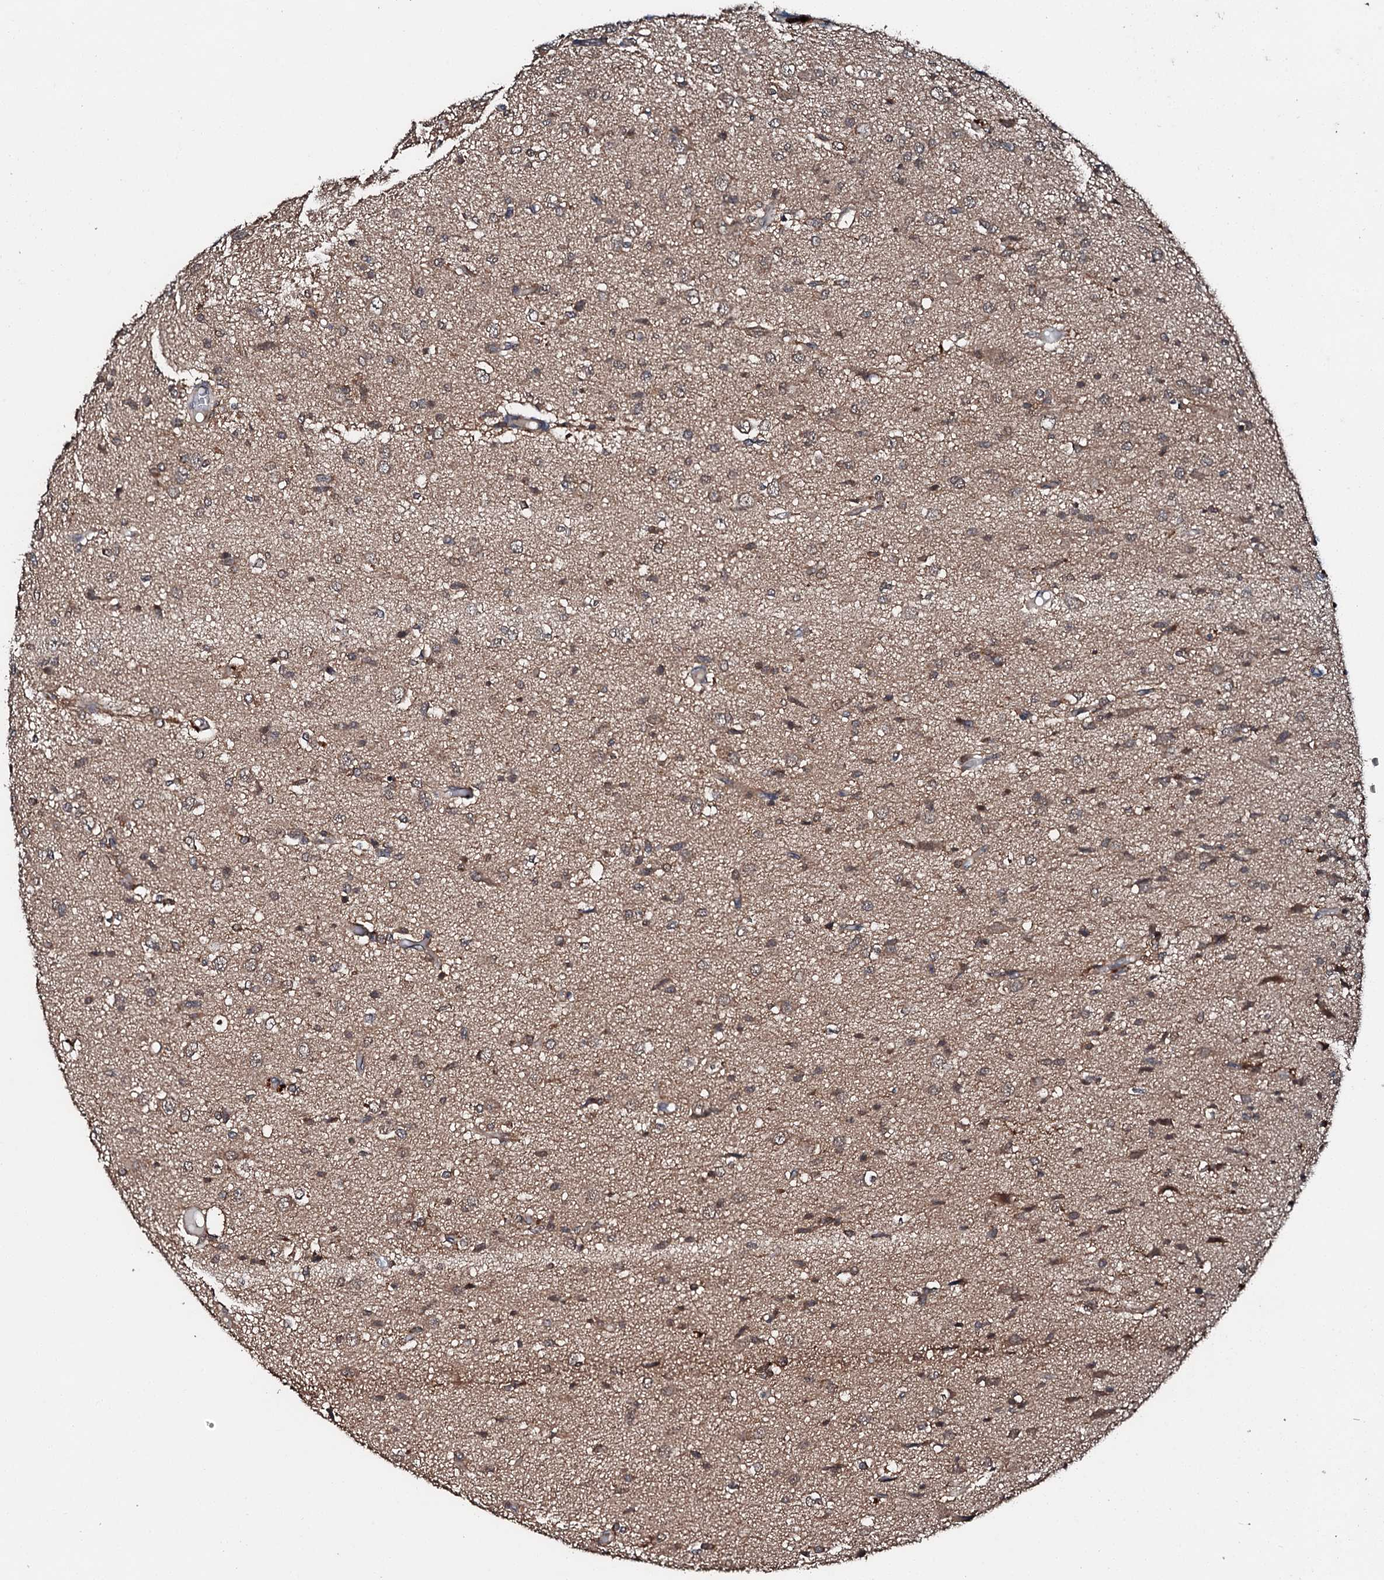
{"staining": {"intensity": "weak", "quantity": "25%-75%", "location": "cytoplasmic/membranous"}, "tissue": "glioma", "cell_type": "Tumor cells", "image_type": "cancer", "snomed": [{"axis": "morphology", "description": "Glioma, malignant, High grade"}, {"axis": "topography", "description": "Brain"}], "caption": "A high-resolution photomicrograph shows immunohistochemistry staining of high-grade glioma (malignant), which reveals weak cytoplasmic/membranous positivity in approximately 25%-75% of tumor cells.", "gene": "FGD4", "patient": {"sex": "female", "age": 59}}